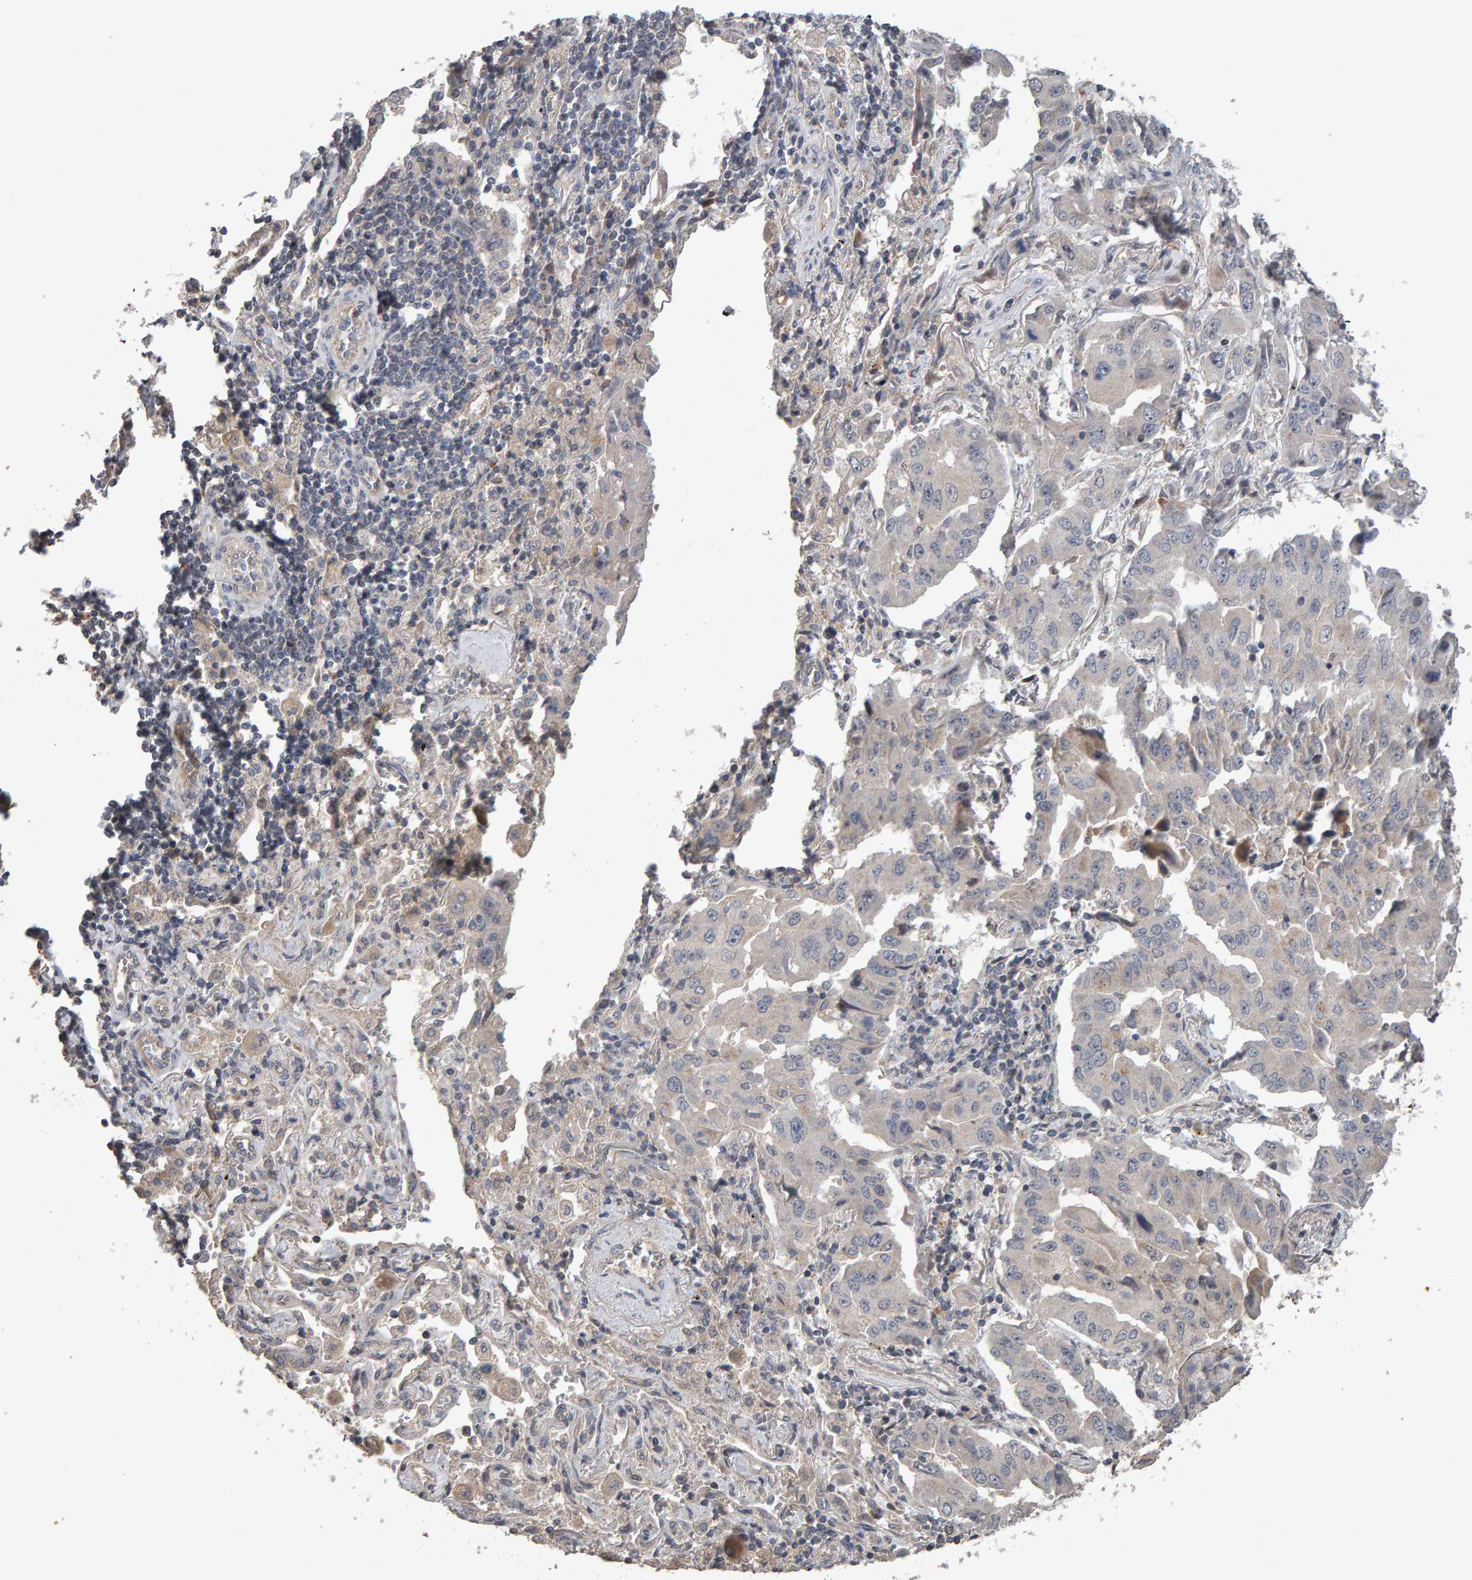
{"staining": {"intensity": "negative", "quantity": "none", "location": "none"}, "tissue": "lung cancer", "cell_type": "Tumor cells", "image_type": "cancer", "snomed": [{"axis": "morphology", "description": "Adenocarcinoma, NOS"}, {"axis": "topography", "description": "Lung"}], "caption": "DAB immunohistochemical staining of human lung adenocarcinoma reveals no significant expression in tumor cells.", "gene": "COASY", "patient": {"sex": "female", "age": 65}}